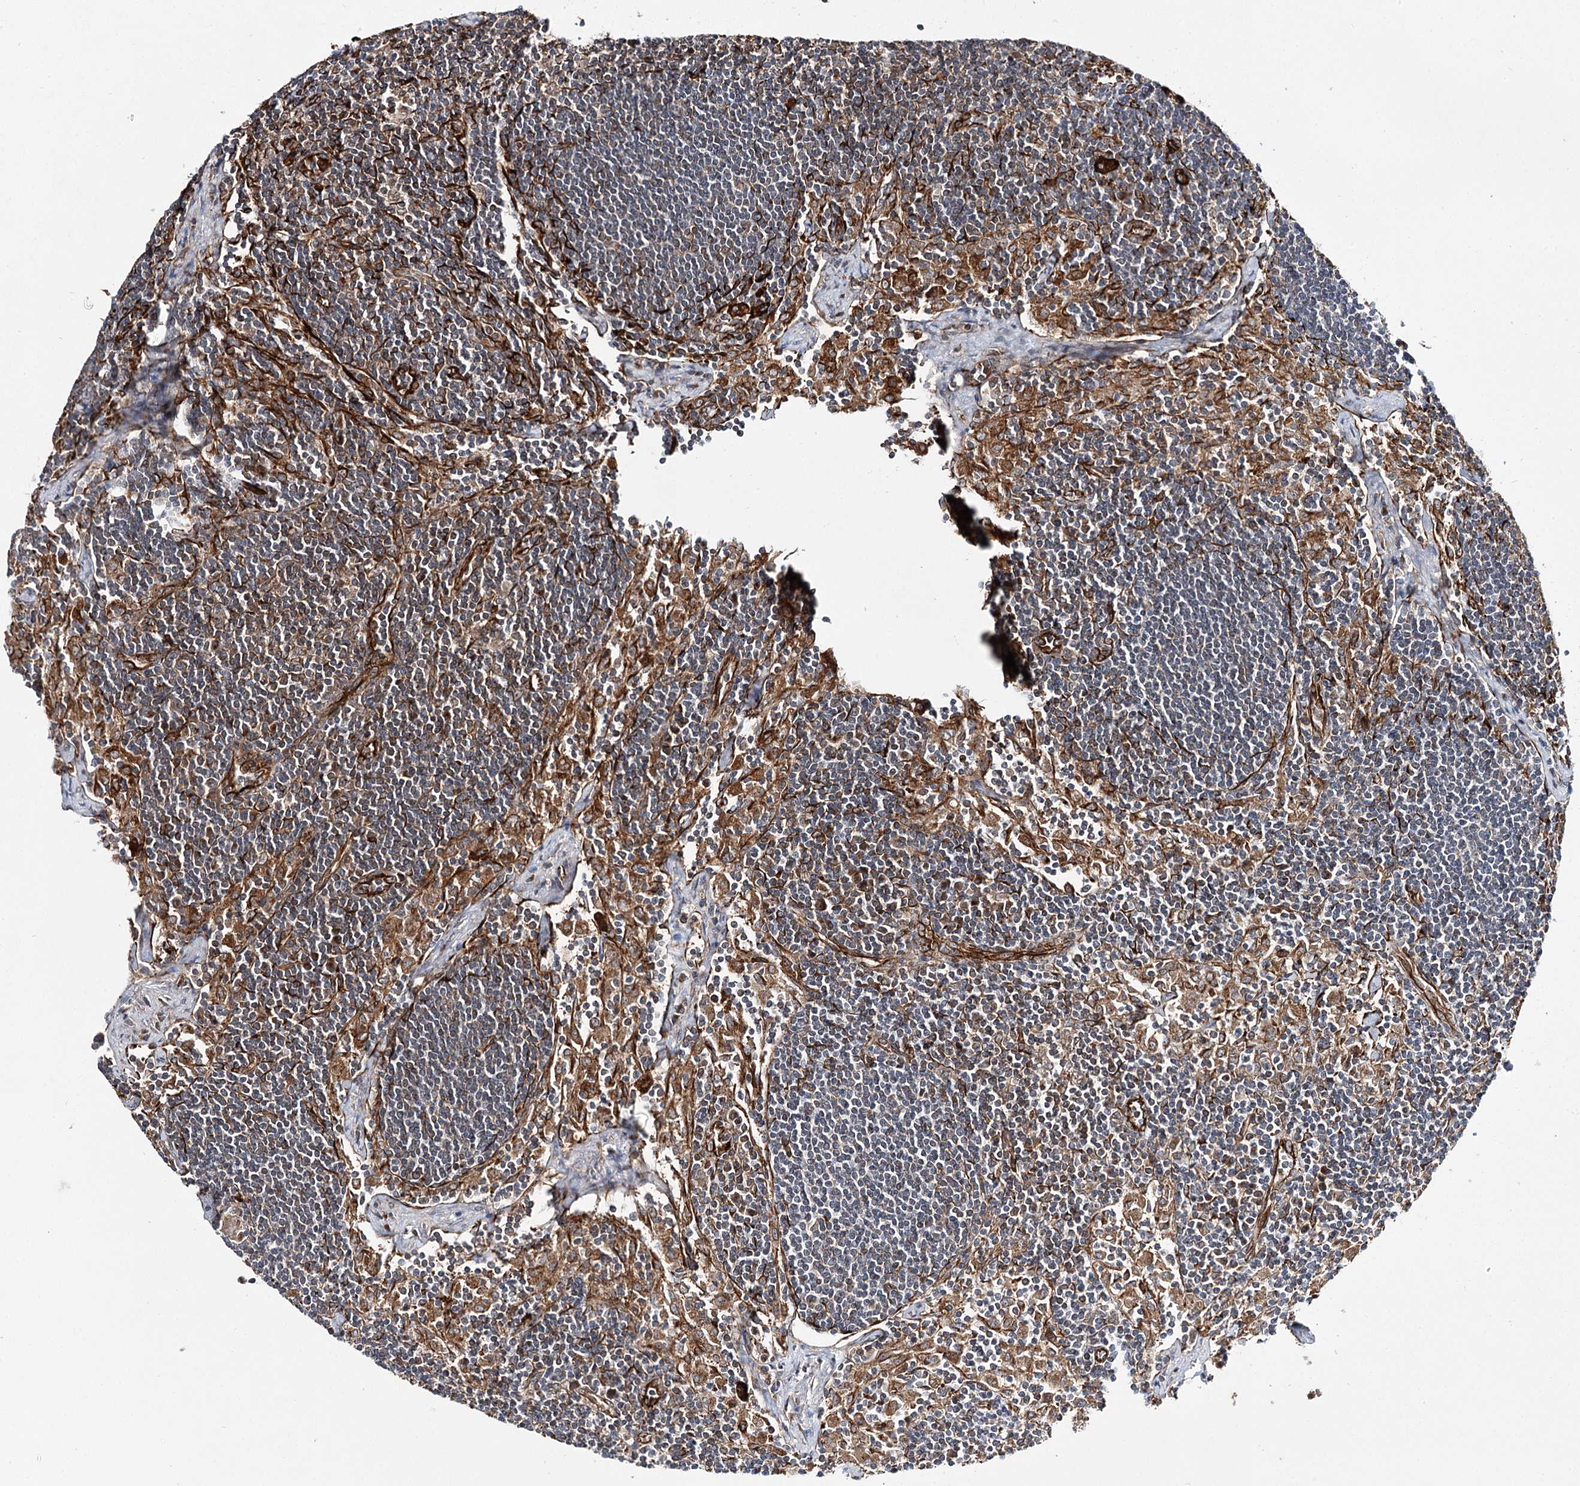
{"staining": {"intensity": "negative", "quantity": "none", "location": "none"}, "tissue": "lymph node", "cell_type": "Germinal center cells", "image_type": "normal", "snomed": [{"axis": "morphology", "description": "Normal tissue, NOS"}, {"axis": "topography", "description": "Lymph node"}], "caption": "Germinal center cells show no significant protein expression in benign lymph node.", "gene": "DPEP2", "patient": {"sex": "male", "age": 24}}